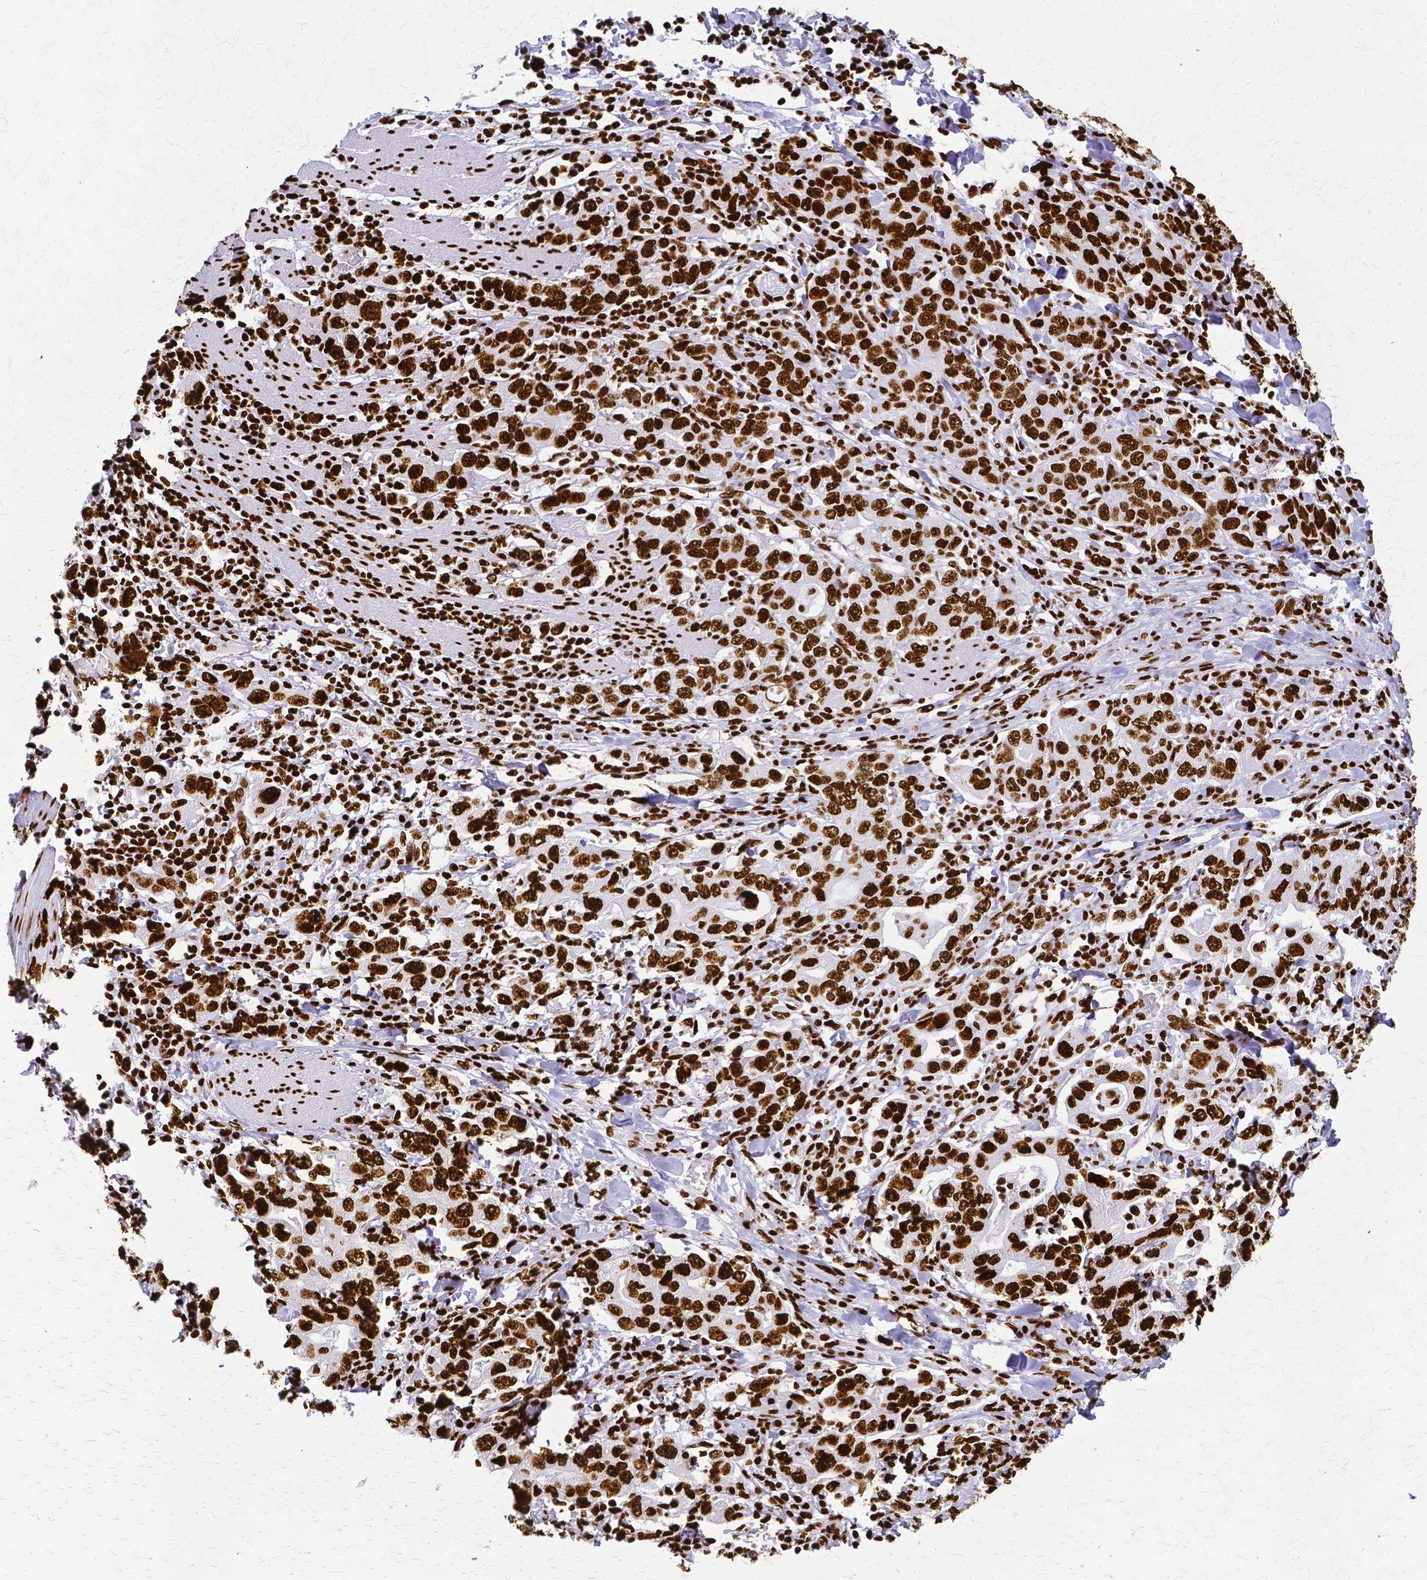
{"staining": {"intensity": "strong", "quantity": ">75%", "location": "nuclear"}, "tissue": "stomach cancer", "cell_type": "Tumor cells", "image_type": "cancer", "snomed": [{"axis": "morphology", "description": "Adenocarcinoma, NOS"}, {"axis": "topography", "description": "Stomach, upper"}, {"axis": "topography", "description": "Stomach"}], "caption": "An image showing strong nuclear staining in approximately >75% of tumor cells in adenocarcinoma (stomach), as visualized by brown immunohistochemical staining.", "gene": "SFPQ", "patient": {"sex": "male", "age": 62}}